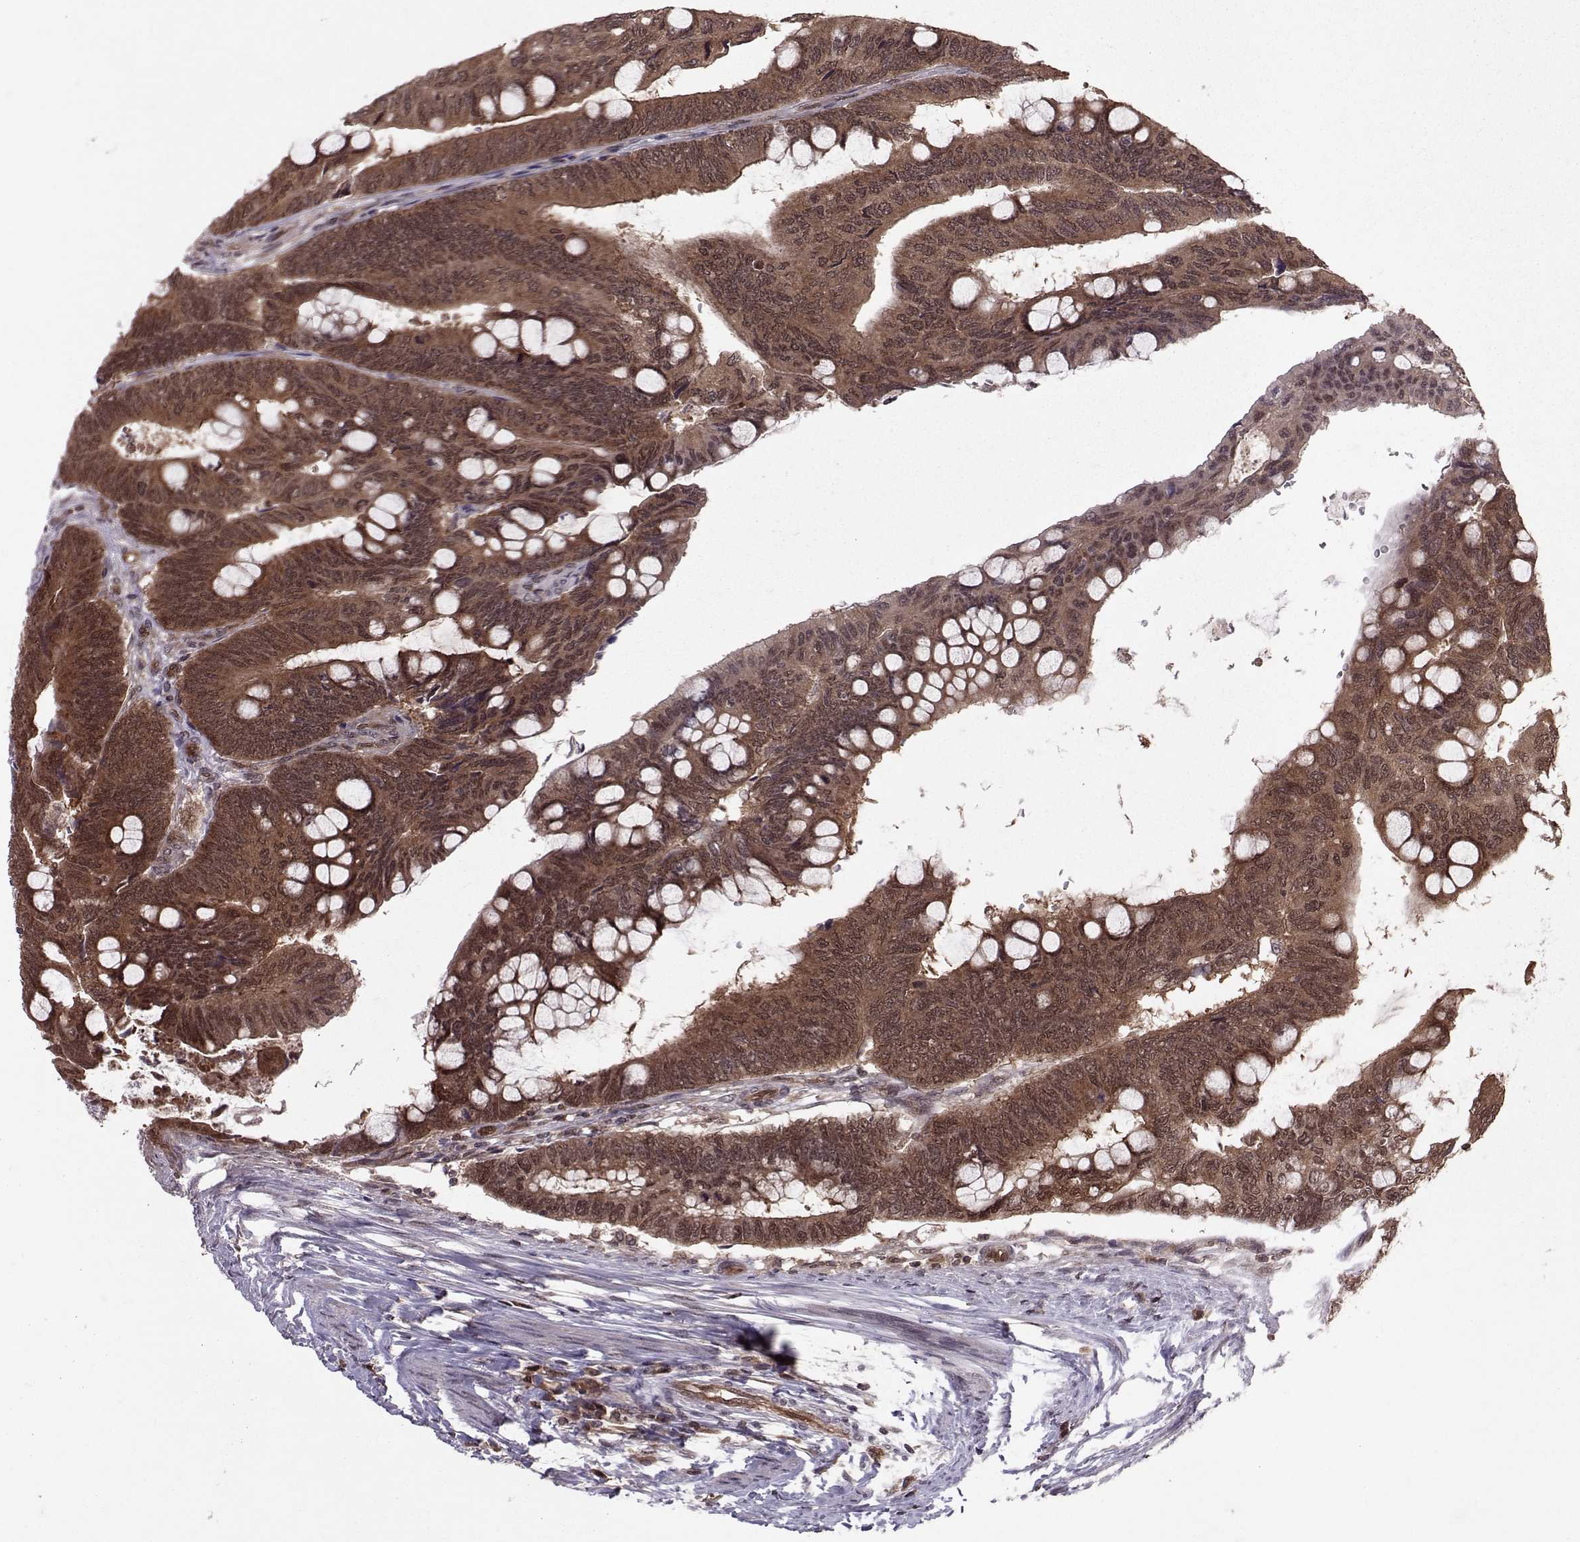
{"staining": {"intensity": "strong", "quantity": ">75%", "location": "cytoplasmic/membranous"}, "tissue": "colorectal cancer", "cell_type": "Tumor cells", "image_type": "cancer", "snomed": [{"axis": "morphology", "description": "Normal tissue, NOS"}, {"axis": "morphology", "description": "Adenocarcinoma, NOS"}, {"axis": "topography", "description": "Rectum"}], "caption": "Adenocarcinoma (colorectal) was stained to show a protein in brown. There is high levels of strong cytoplasmic/membranous staining in about >75% of tumor cells.", "gene": "PPP2R2A", "patient": {"sex": "male", "age": 92}}